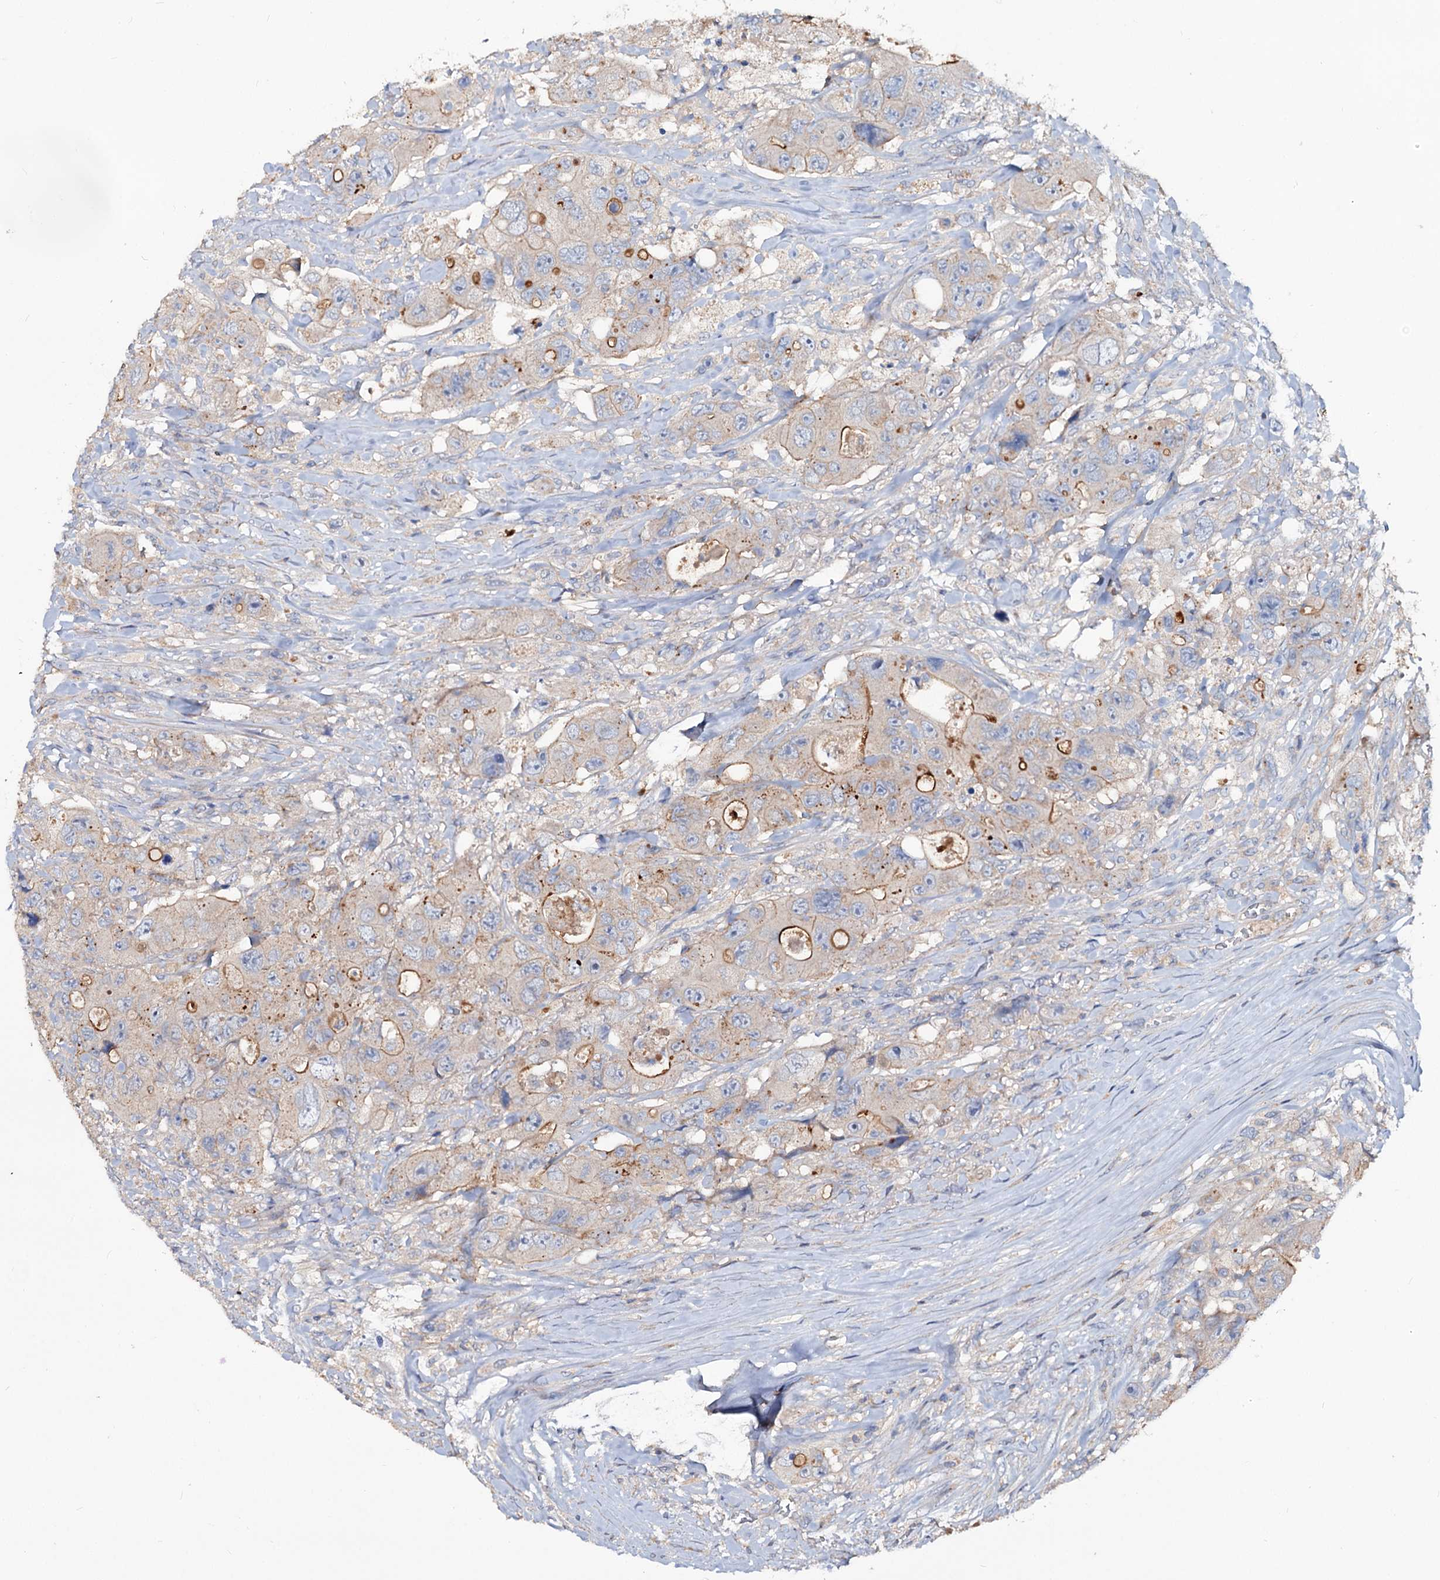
{"staining": {"intensity": "moderate", "quantity": "25%-75%", "location": "cytoplasmic/membranous"}, "tissue": "colorectal cancer", "cell_type": "Tumor cells", "image_type": "cancer", "snomed": [{"axis": "morphology", "description": "Adenocarcinoma, NOS"}, {"axis": "topography", "description": "Colon"}], "caption": "Human colorectal adenocarcinoma stained with a protein marker exhibits moderate staining in tumor cells.", "gene": "ACY3", "patient": {"sex": "female", "age": 46}}